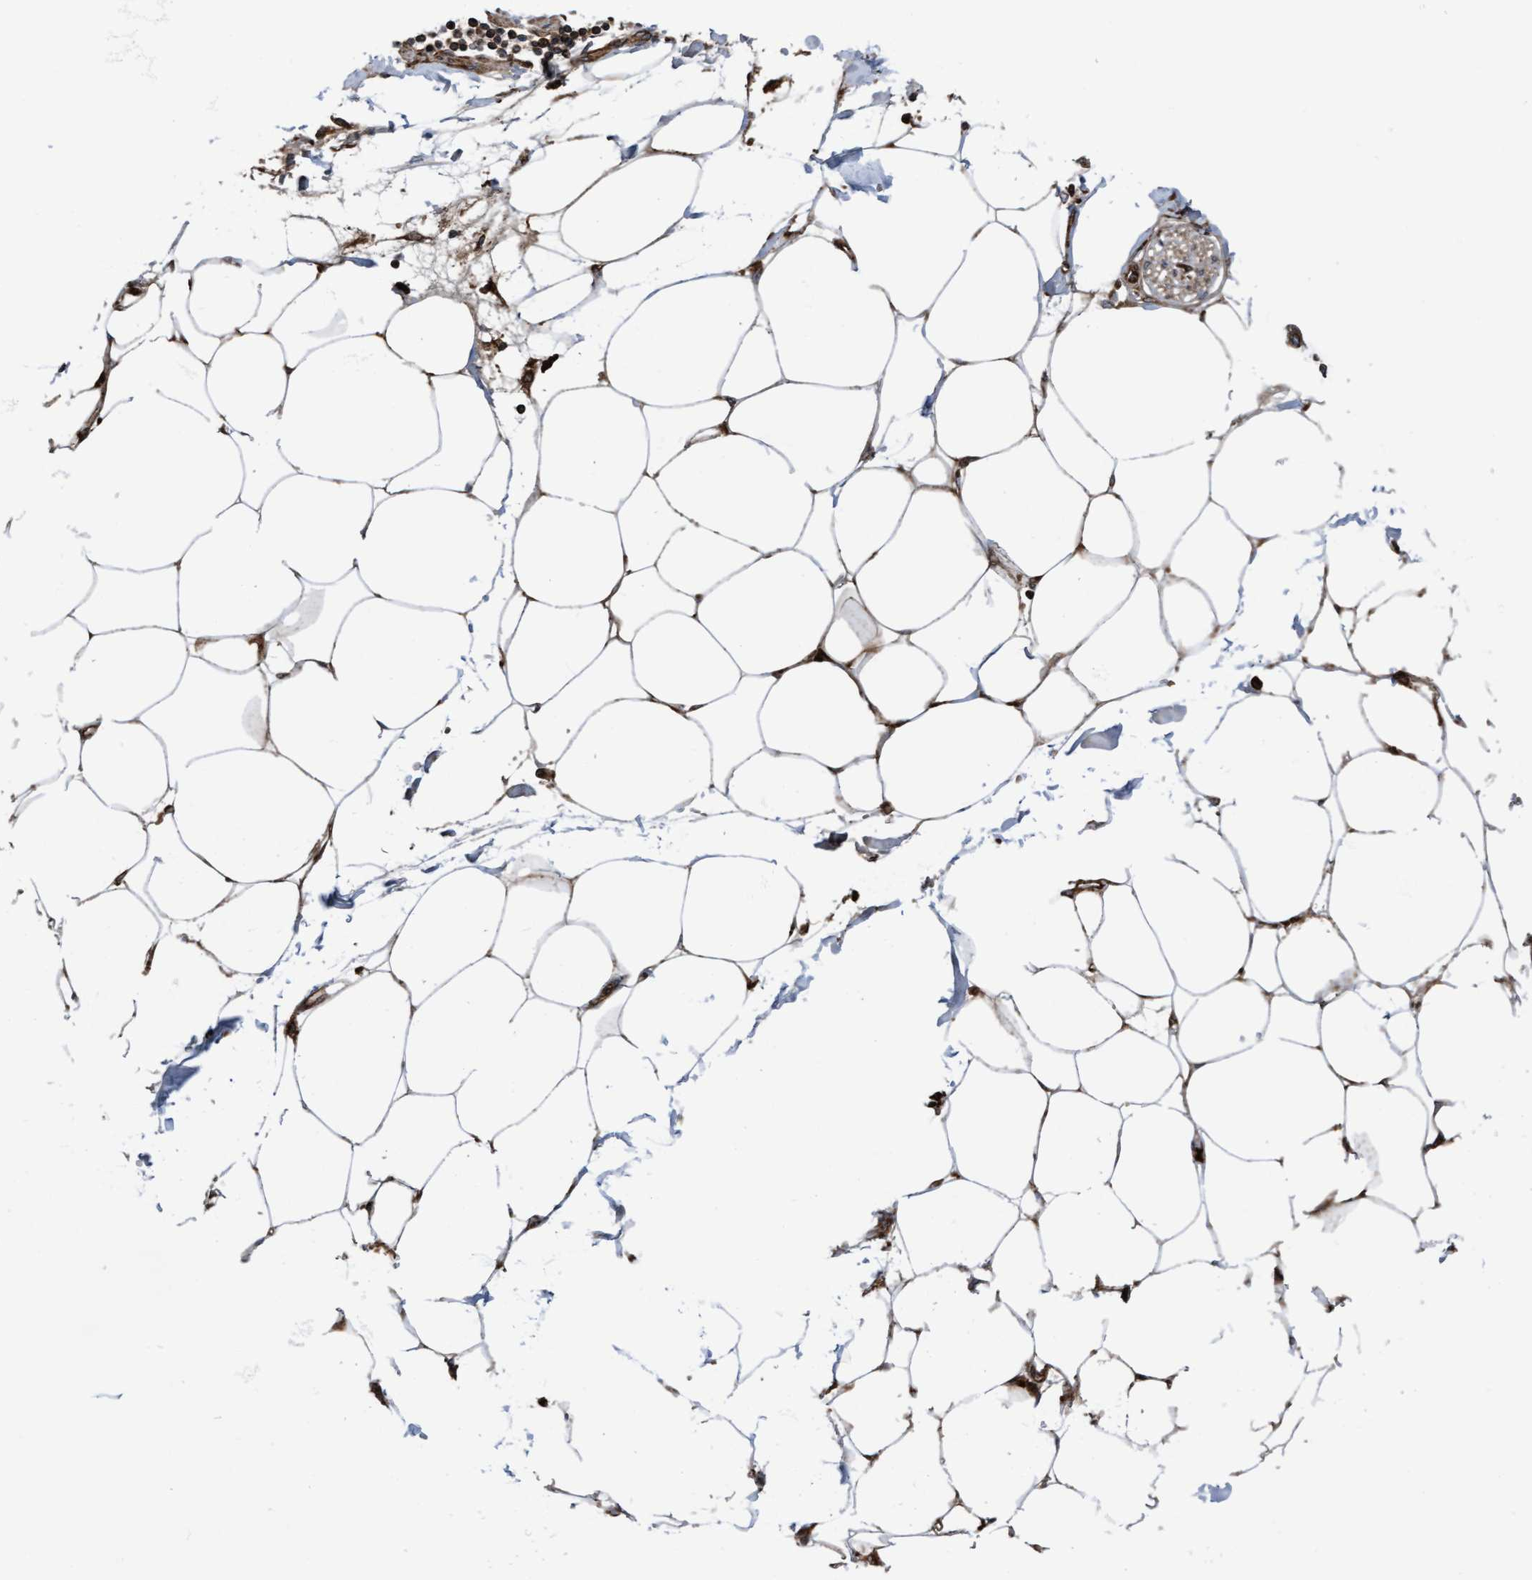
{"staining": {"intensity": "moderate", "quantity": ">75%", "location": "cytoplasmic/membranous,nuclear"}, "tissue": "adipose tissue", "cell_type": "Adipocytes", "image_type": "normal", "snomed": [{"axis": "morphology", "description": "Normal tissue, NOS"}, {"axis": "morphology", "description": "Adenocarcinoma, NOS"}, {"axis": "topography", "description": "Colon"}, {"axis": "topography", "description": "Peripheral nerve tissue"}], "caption": "Immunohistochemistry (IHC) of unremarkable human adipose tissue demonstrates medium levels of moderate cytoplasmic/membranous,nuclear staining in approximately >75% of adipocytes.", "gene": "RAP1GAP2", "patient": {"sex": "male", "age": 14}}